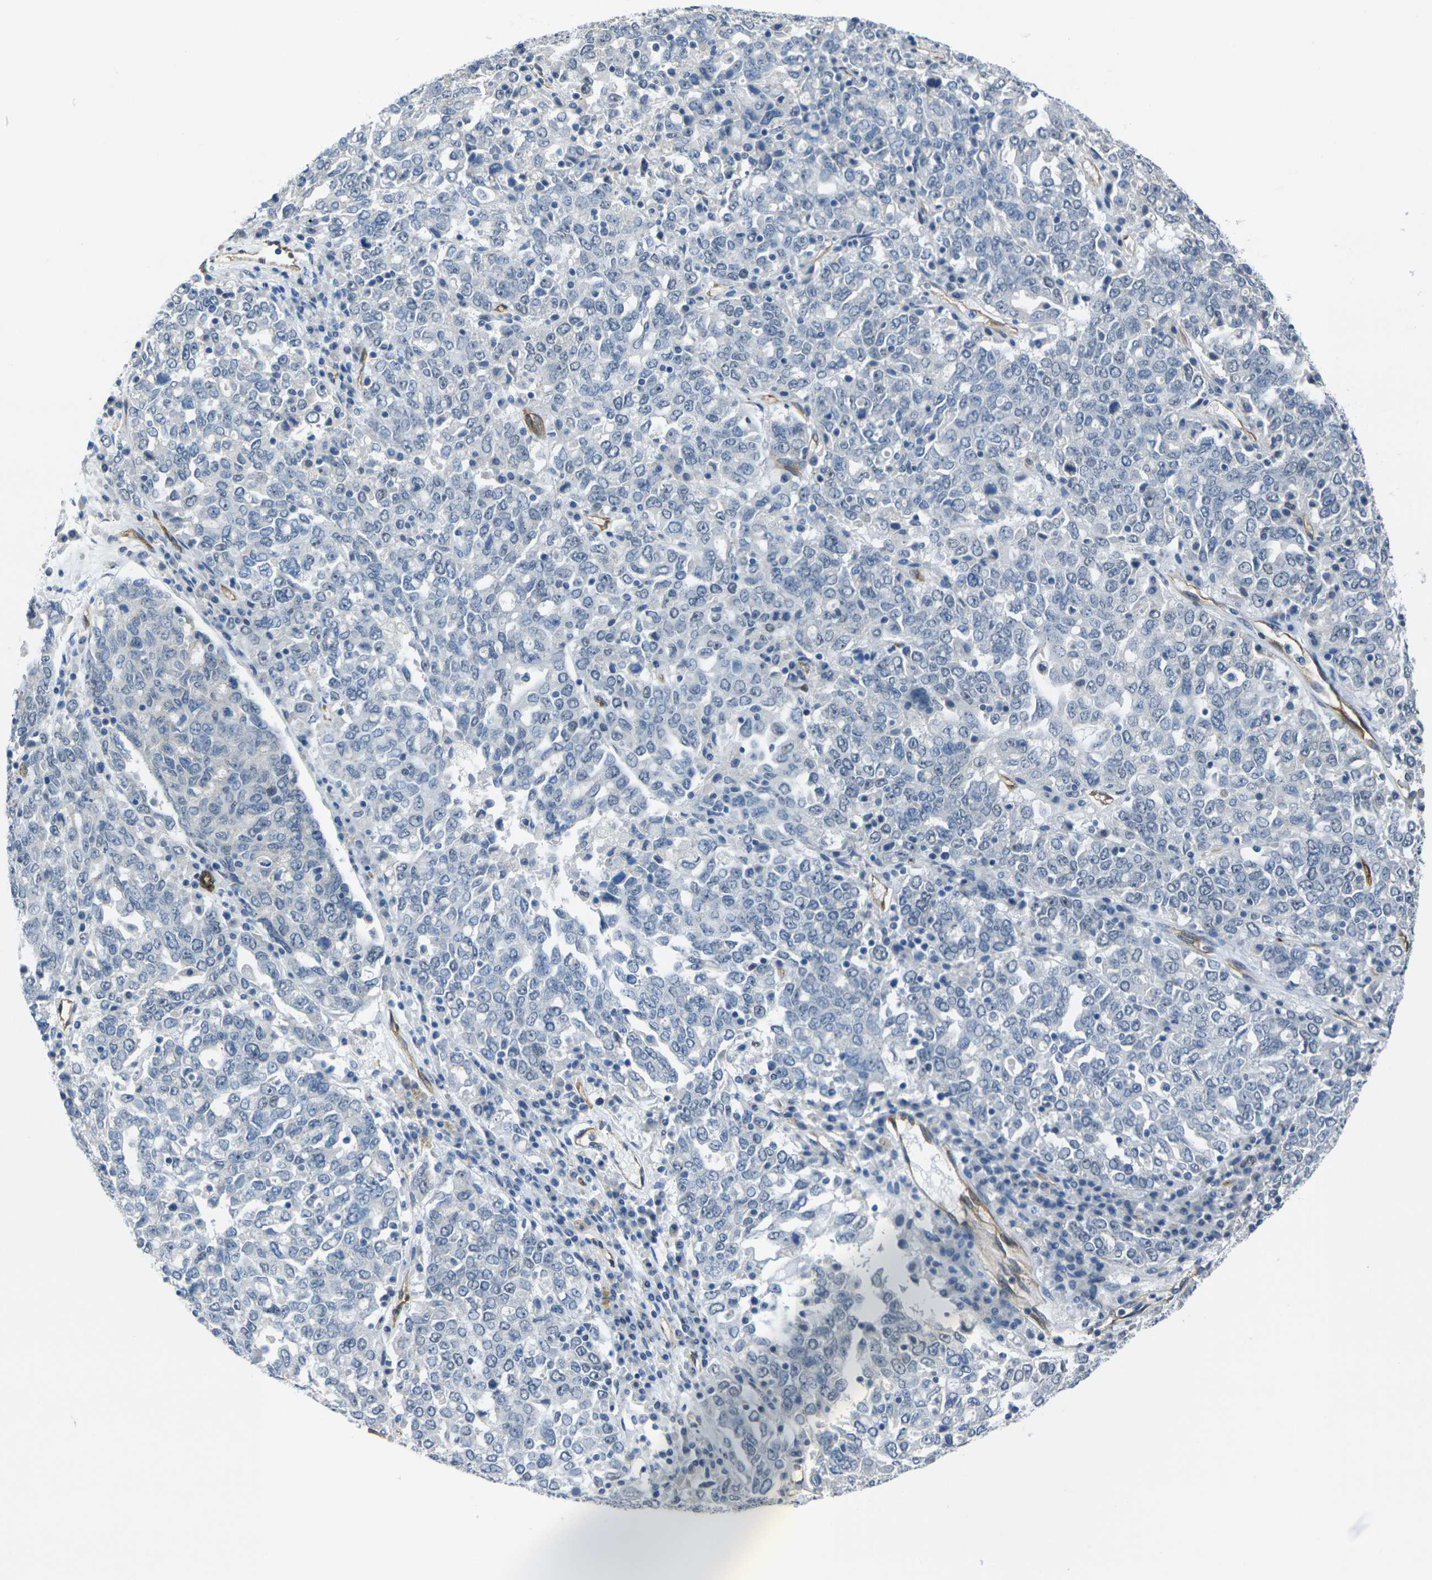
{"staining": {"intensity": "negative", "quantity": "none", "location": "none"}, "tissue": "ovarian cancer", "cell_type": "Tumor cells", "image_type": "cancer", "snomed": [{"axis": "morphology", "description": "Carcinoma, endometroid"}, {"axis": "topography", "description": "Ovary"}], "caption": "There is no significant positivity in tumor cells of ovarian cancer (endometroid carcinoma).", "gene": "HSPA12B", "patient": {"sex": "female", "age": 62}}